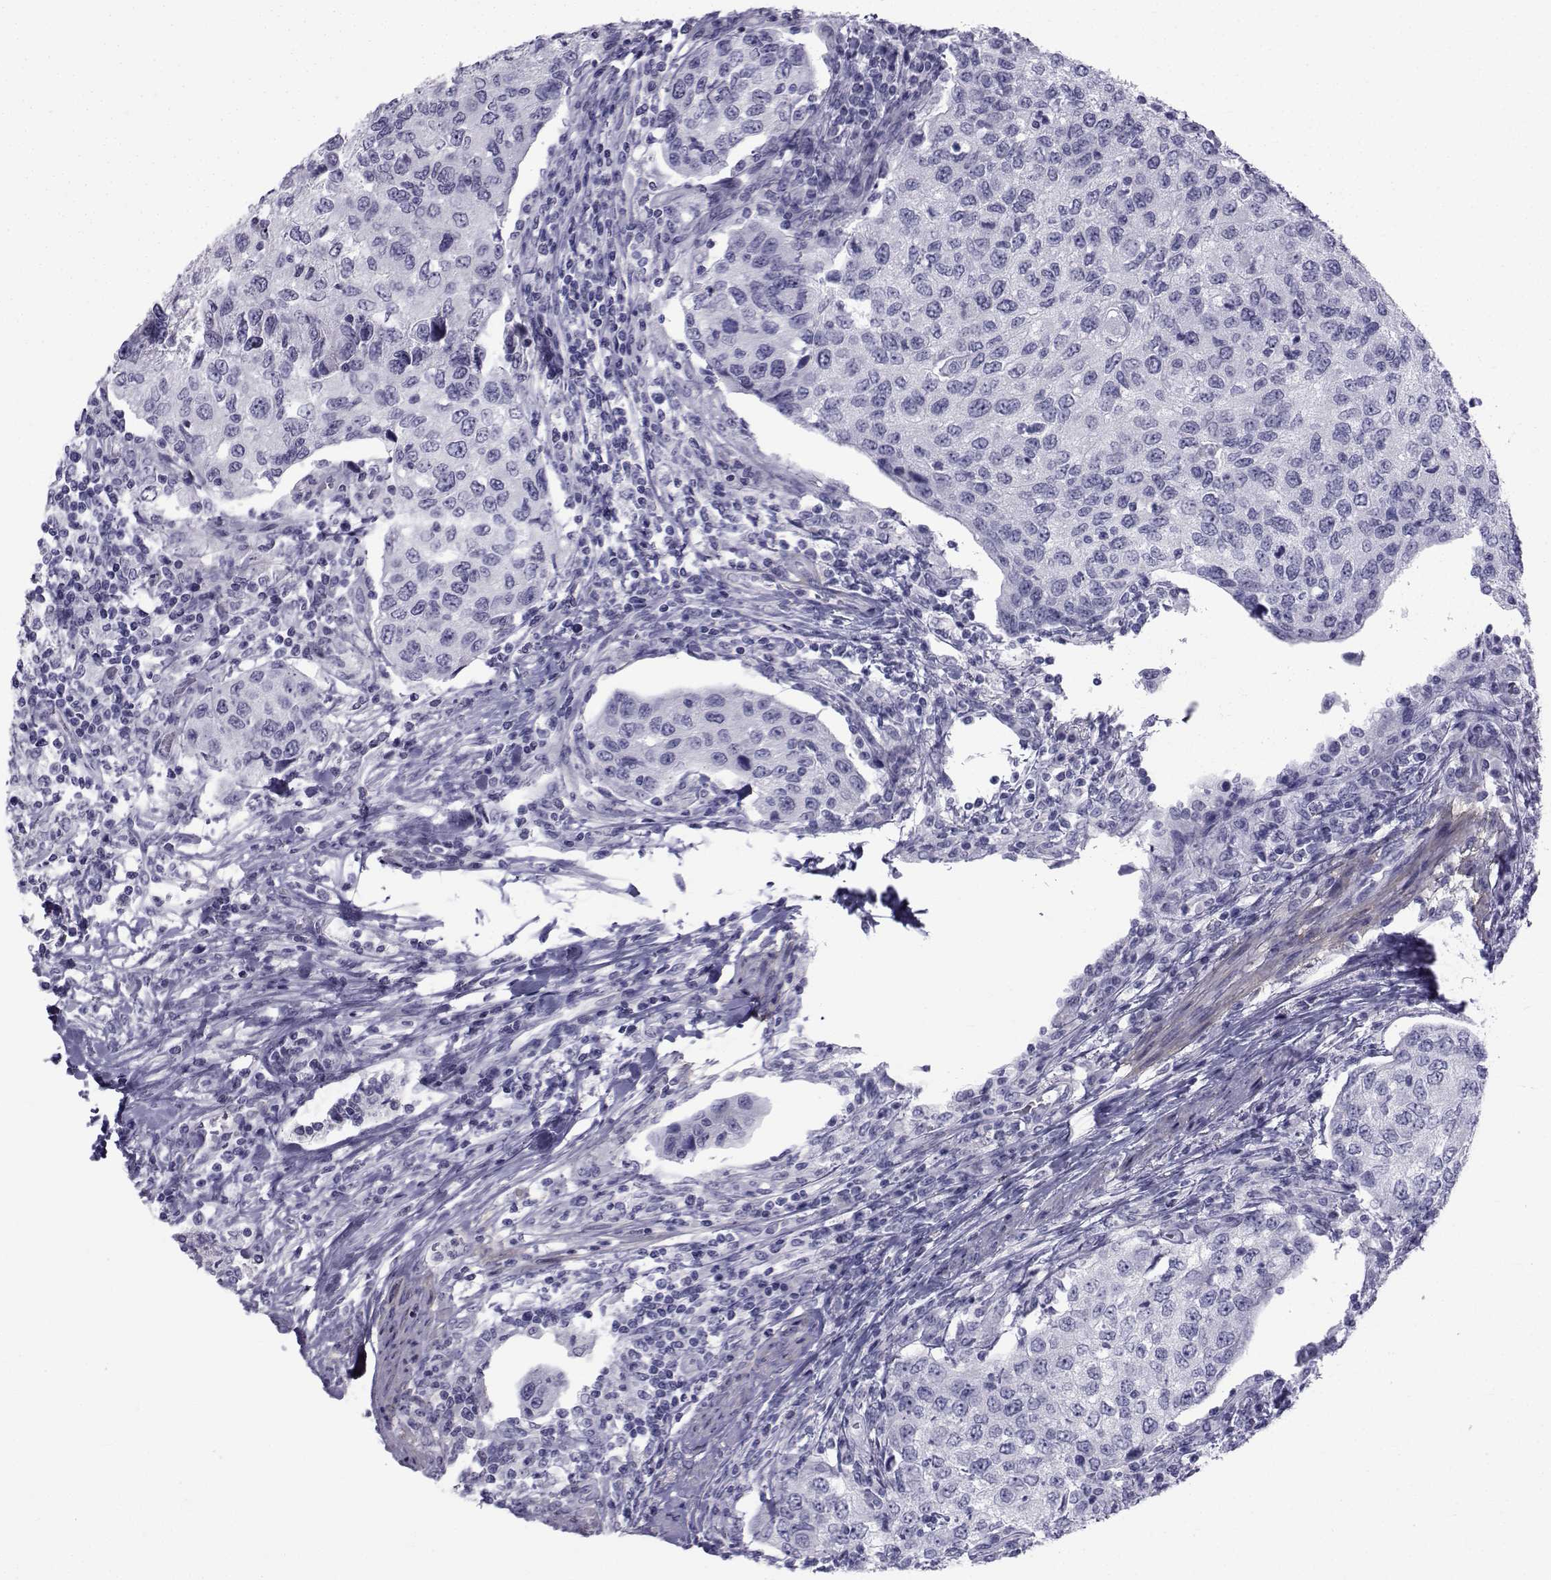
{"staining": {"intensity": "negative", "quantity": "none", "location": "none"}, "tissue": "urothelial cancer", "cell_type": "Tumor cells", "image_type": "cancer", "snomed": [{"axis": "morphology", "description": "Urothelial carcinoma, High grade"}, {"axis": "topography", "description": "Urinary bladder"}], "caption": "An image of human urothelial cancer is negative for staining in tumor cells.", "gene": "SPANXD", "patient": {"sex": "female", "age": 78}}